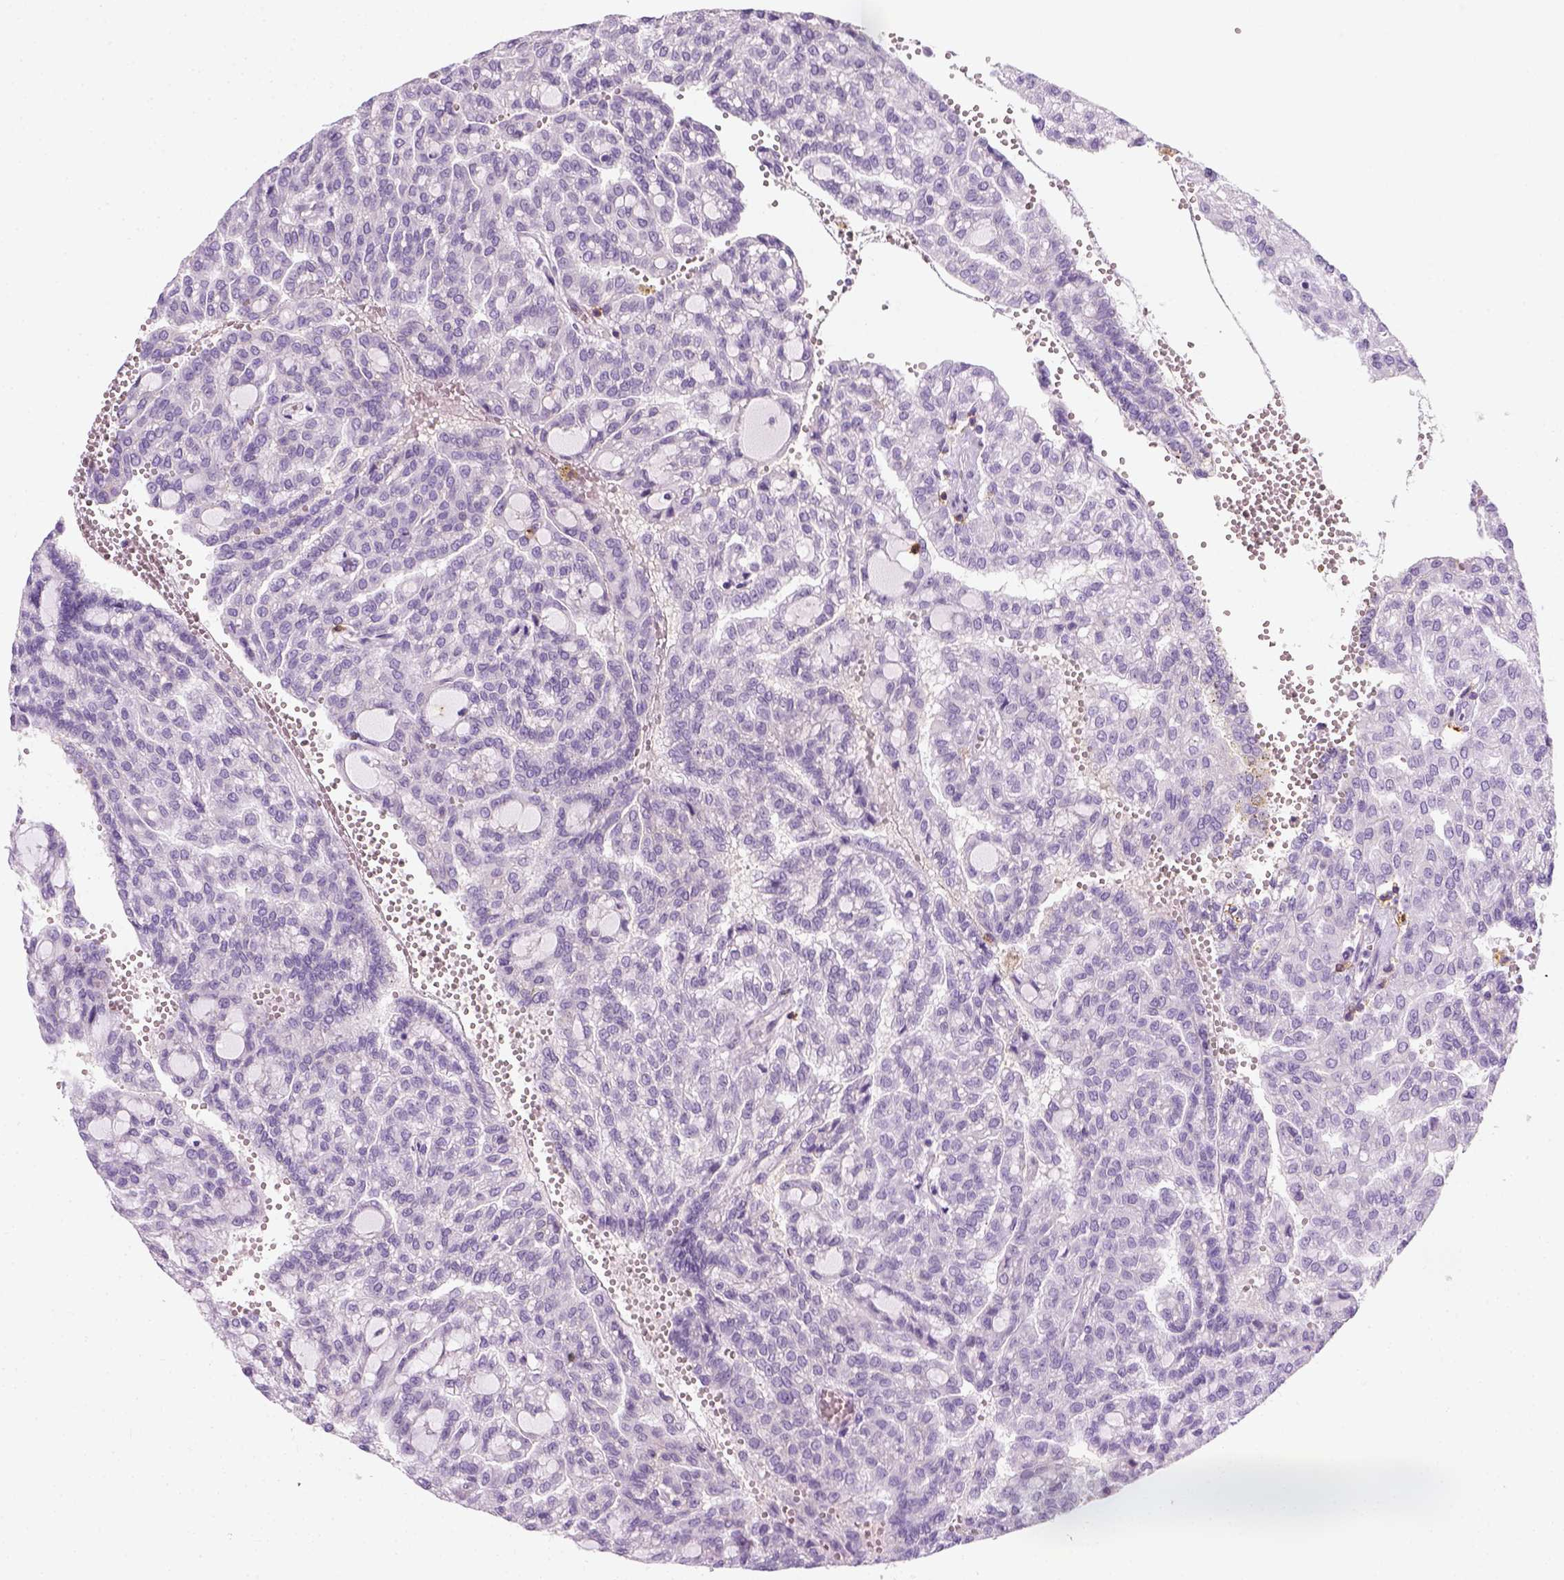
{"staining": {"intensity": "negative", "quantity": "none", "location": "none"}, "tissue": "renal cancer", "cell_type": "Tumor cells", "image_type": "cancer", "snomed": [{"axis": "morphology", "description": "Adenocarcinoma, NOS"}, {"axis": "topography", "description": "Kidney"}], "caption": "IHC of renal cancer exhibits no staining in tumor cells.", "gene": "AQP3", "patient": {"sex": "male", "age": 63}}